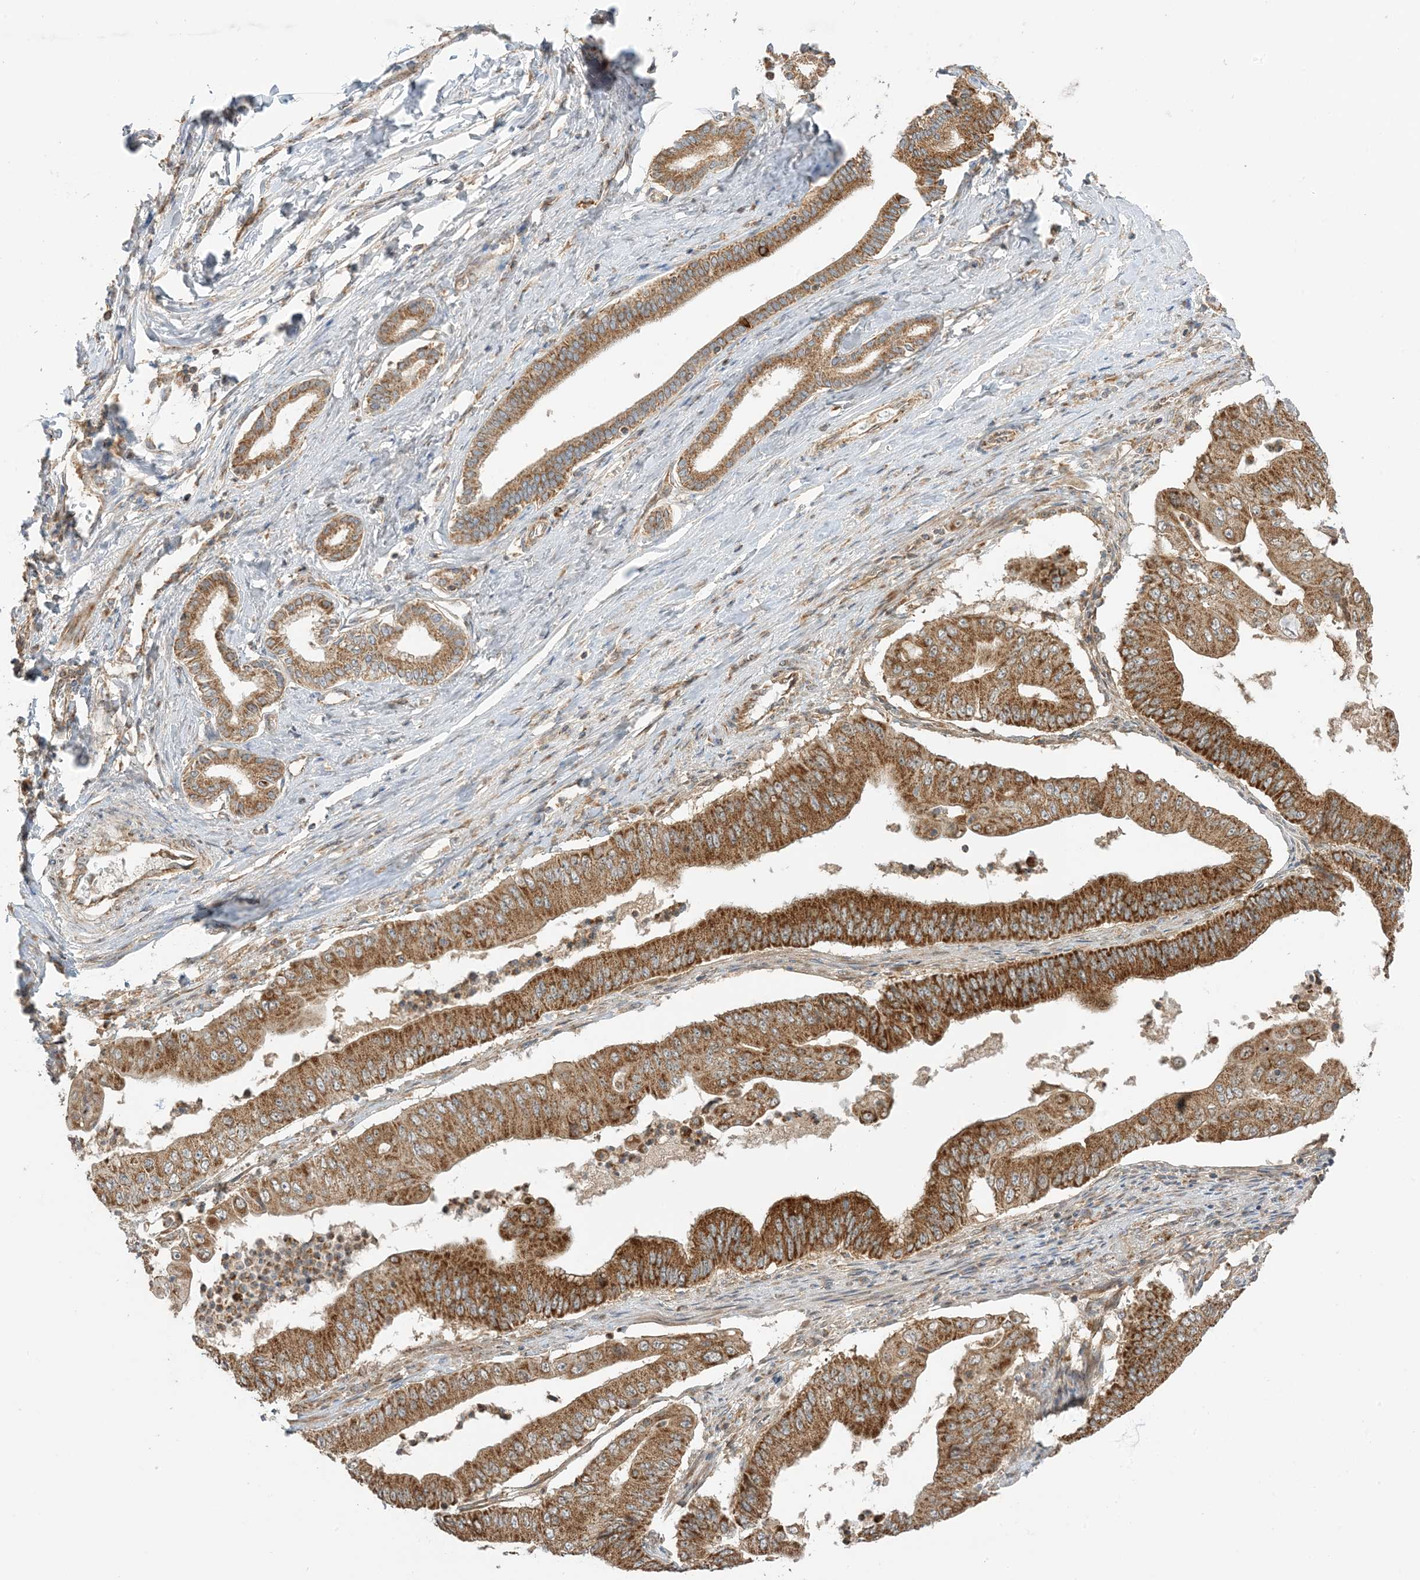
{"staining": {"intensity": "strong", "quantity": ">75%", "location": "cytoplasmic/membranous"}, "tissue": "pancreatic cancer", "cell_type": "Tumor cells", "image_type": "cancer", "snomed": [{"axis": "morphology", "description": "Adenocarcinoma, NOS"}, {"axis": "topography", "description": "Pancreas"}], "caption": "Human adenocarcinoma (pancreatic) stained for a protein (brown) demonstrates strong cytoplasmic/membranous positive expression in approximately >75% of tumor cells.", "gene": "N4BP3", "patient": {"sex": "female", "age": 77}}